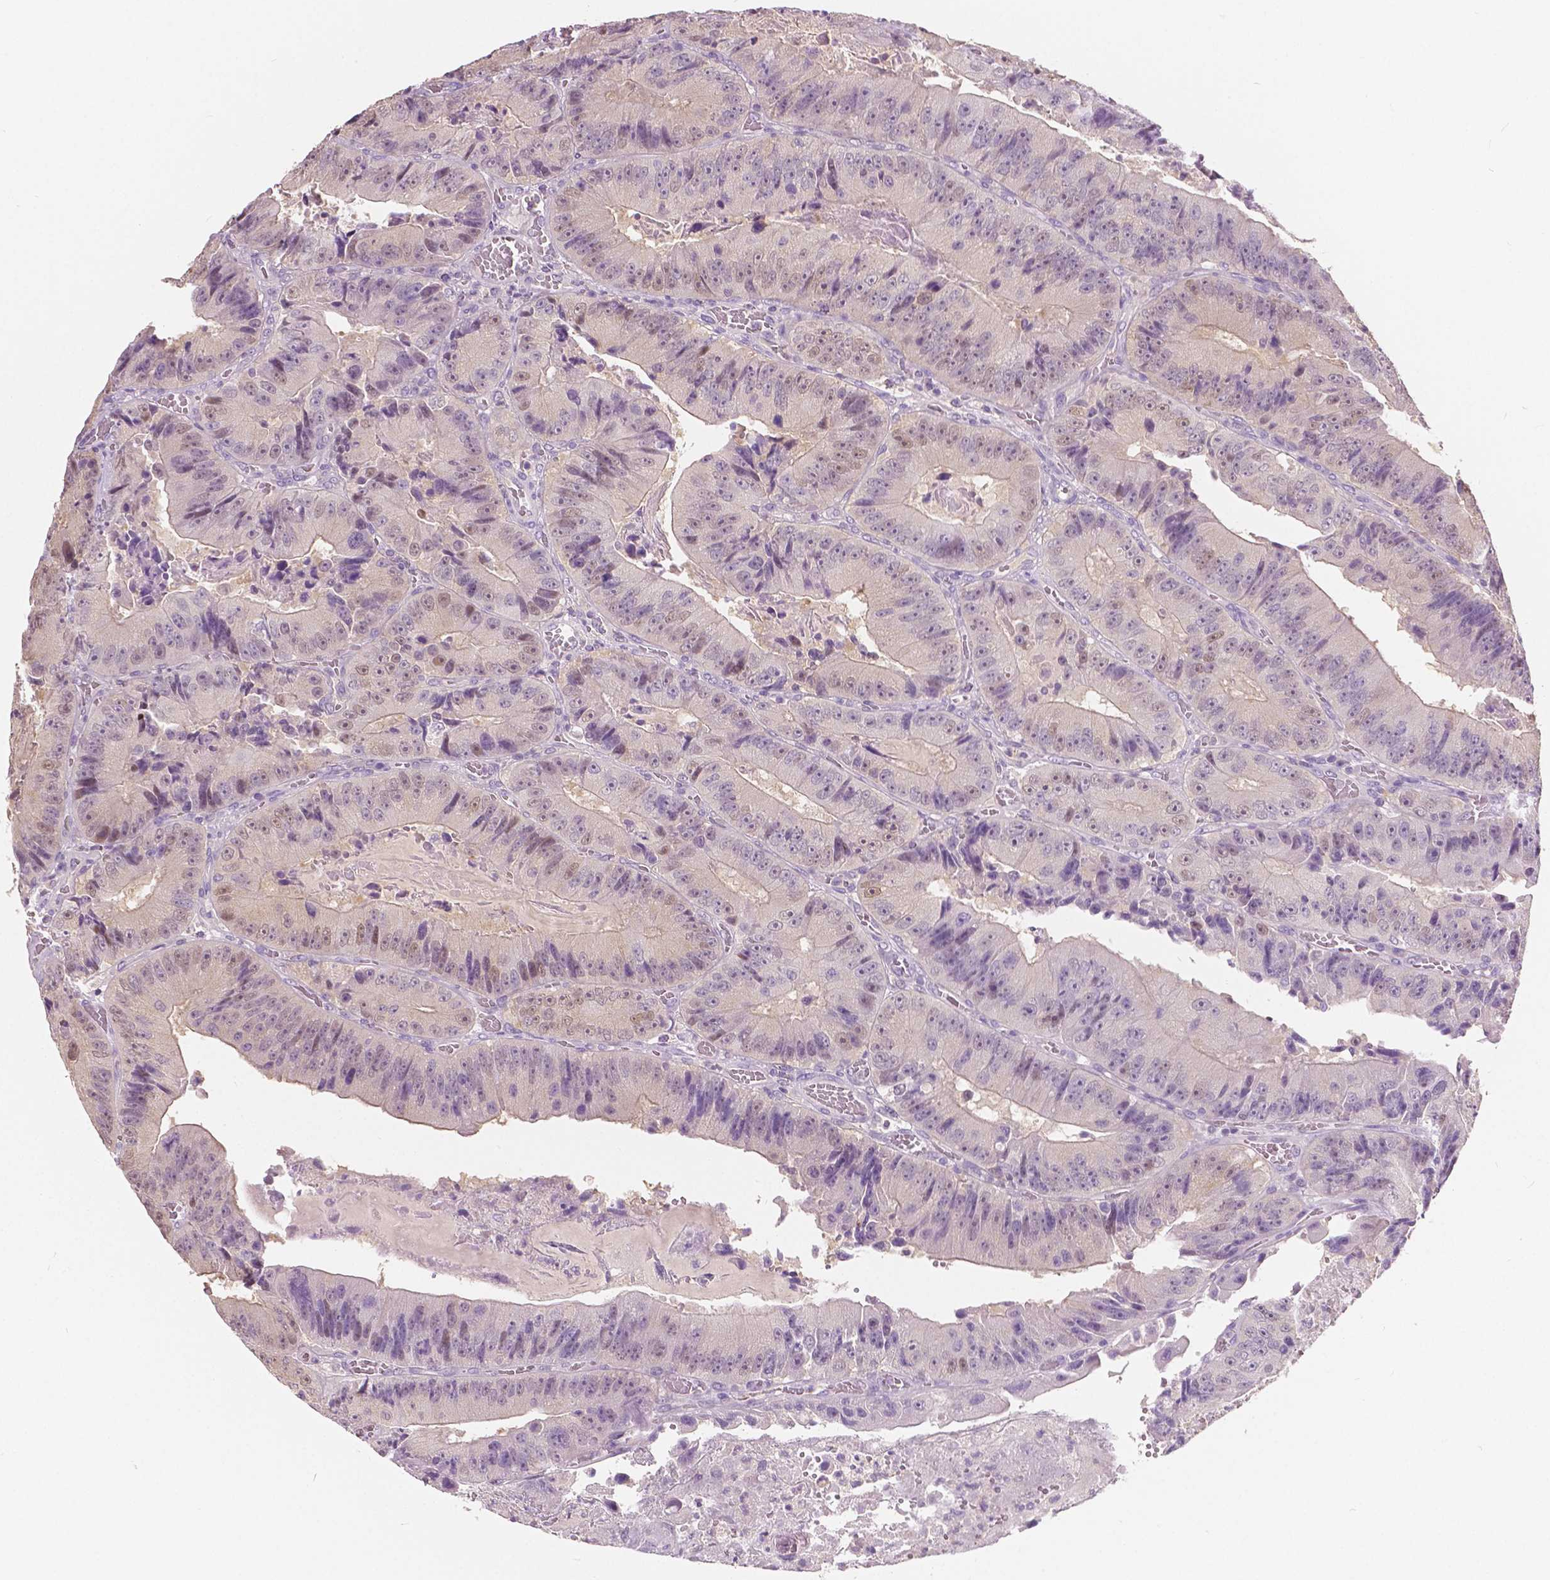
{"staining": {"intensity": "weak", "quantity": "<25%", "location": "nuclear"}, "tissue": "colorectal cancer", "cell_type": "Tumor cells", "image_type": "cancer", "snomed": [{"axis": "morphology", "description": "Adenocarcinoma, NOS"}, {"axis": "topography", "description": "Colon"}], "caption": "Colorectal cancer (adenocarcinoma) stained for a protein using IHC displays no positivity tumor cells.", "gene": "TKFC", "patient": {"sex": "female", "age": 86}}